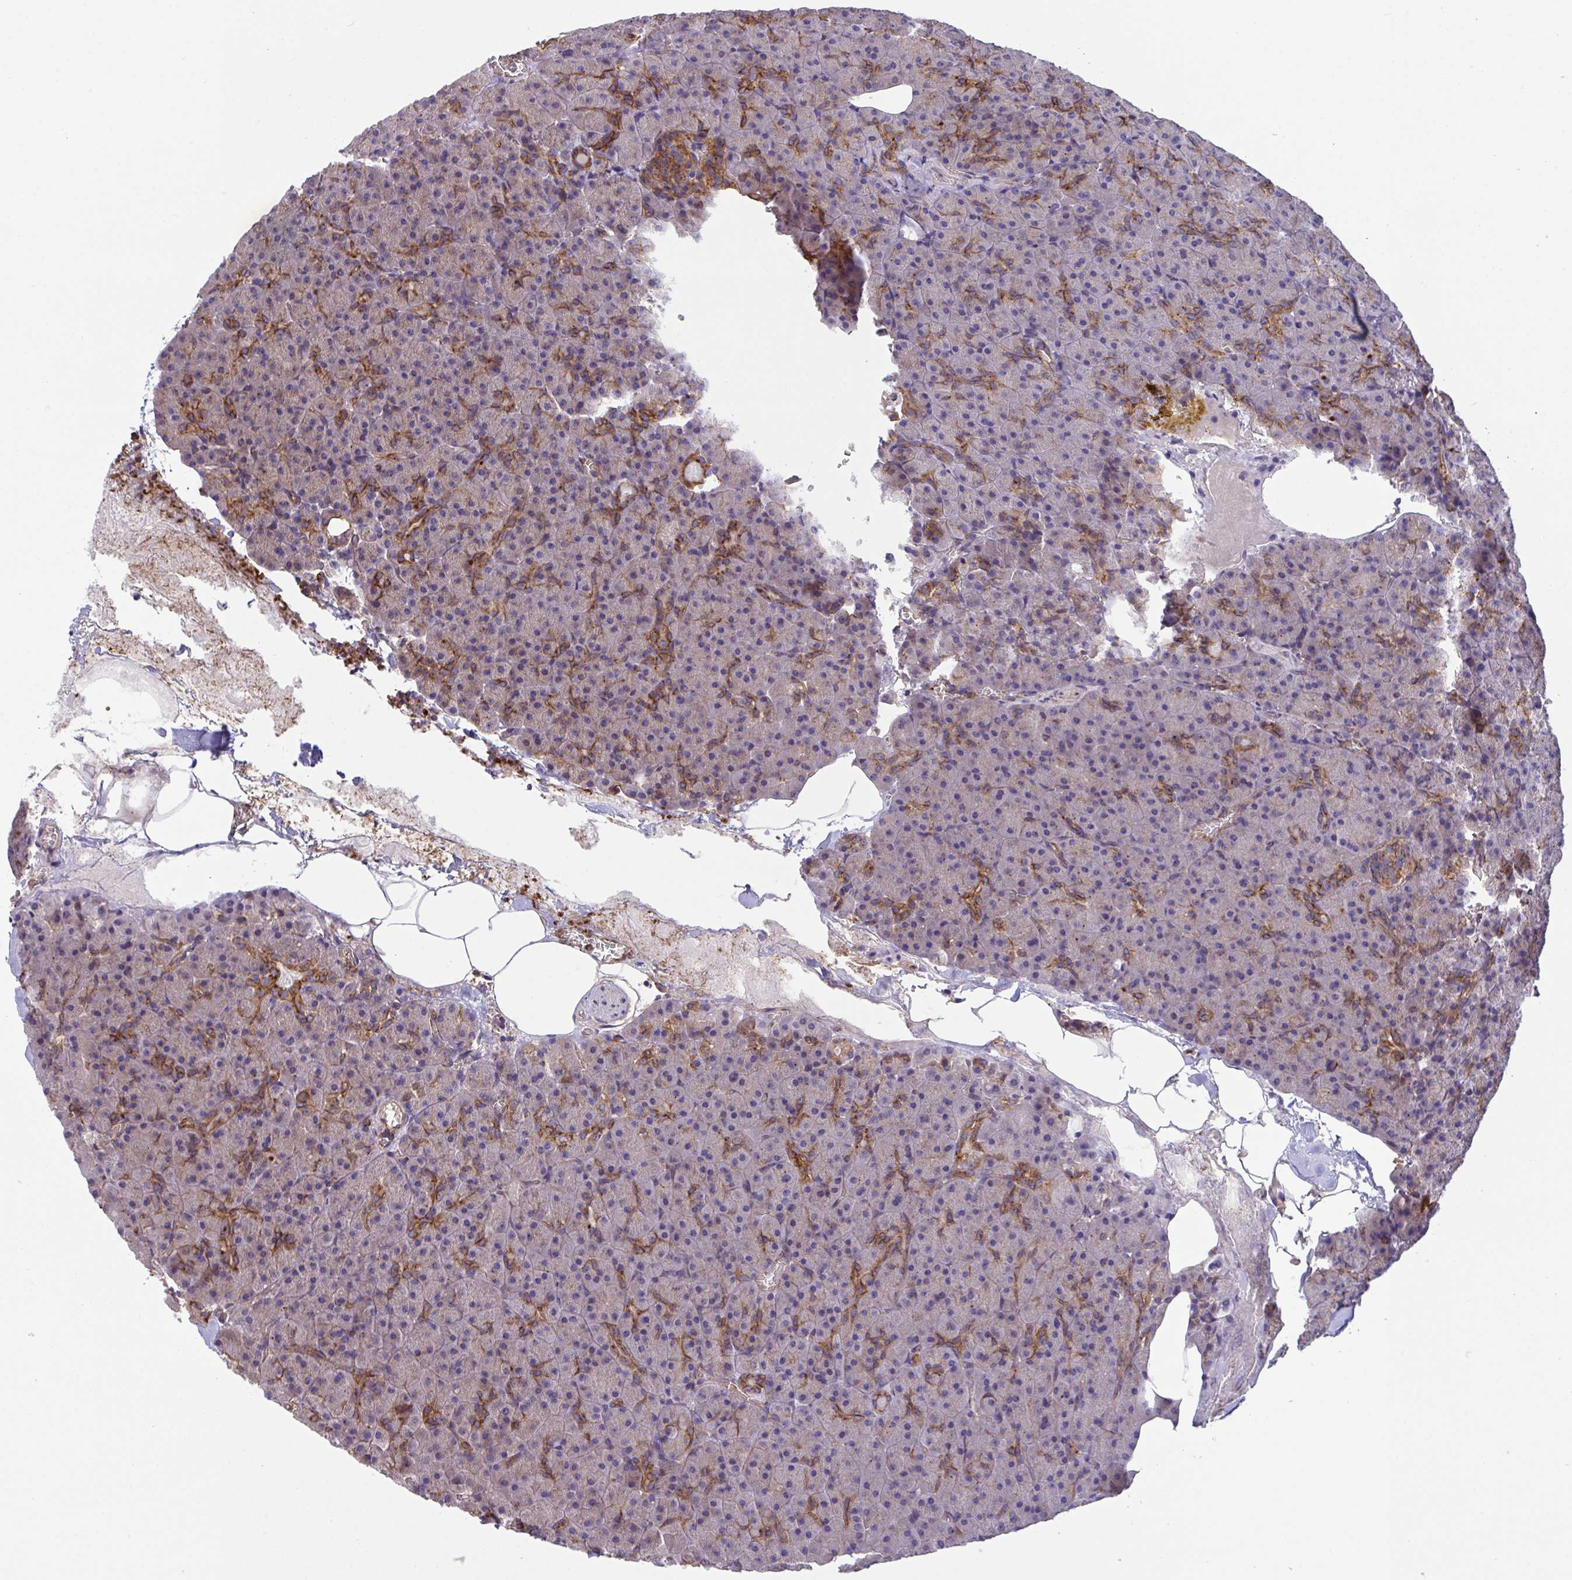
{"staining": {"intensity": "moderate", "quantity": "<25%", "location": "cytoplasmic/membranous"}, "tissue": "pancreas", "cell_type": "Exocrine glandular cells", "image_type": "normal", "snomed": [{"axis": "morphology", "description": "Normal tissue, NOS"}, {"axis": "topography", "description": "Pancreas"}], "caption": "Exocrine glandular cells show low levels of moderate cytoplasmic/membranous staining in about <25% of cells in unremarkable human pancreas.", "gene": "C4orf36", "patient": {"sex": "female", "age": 74}}